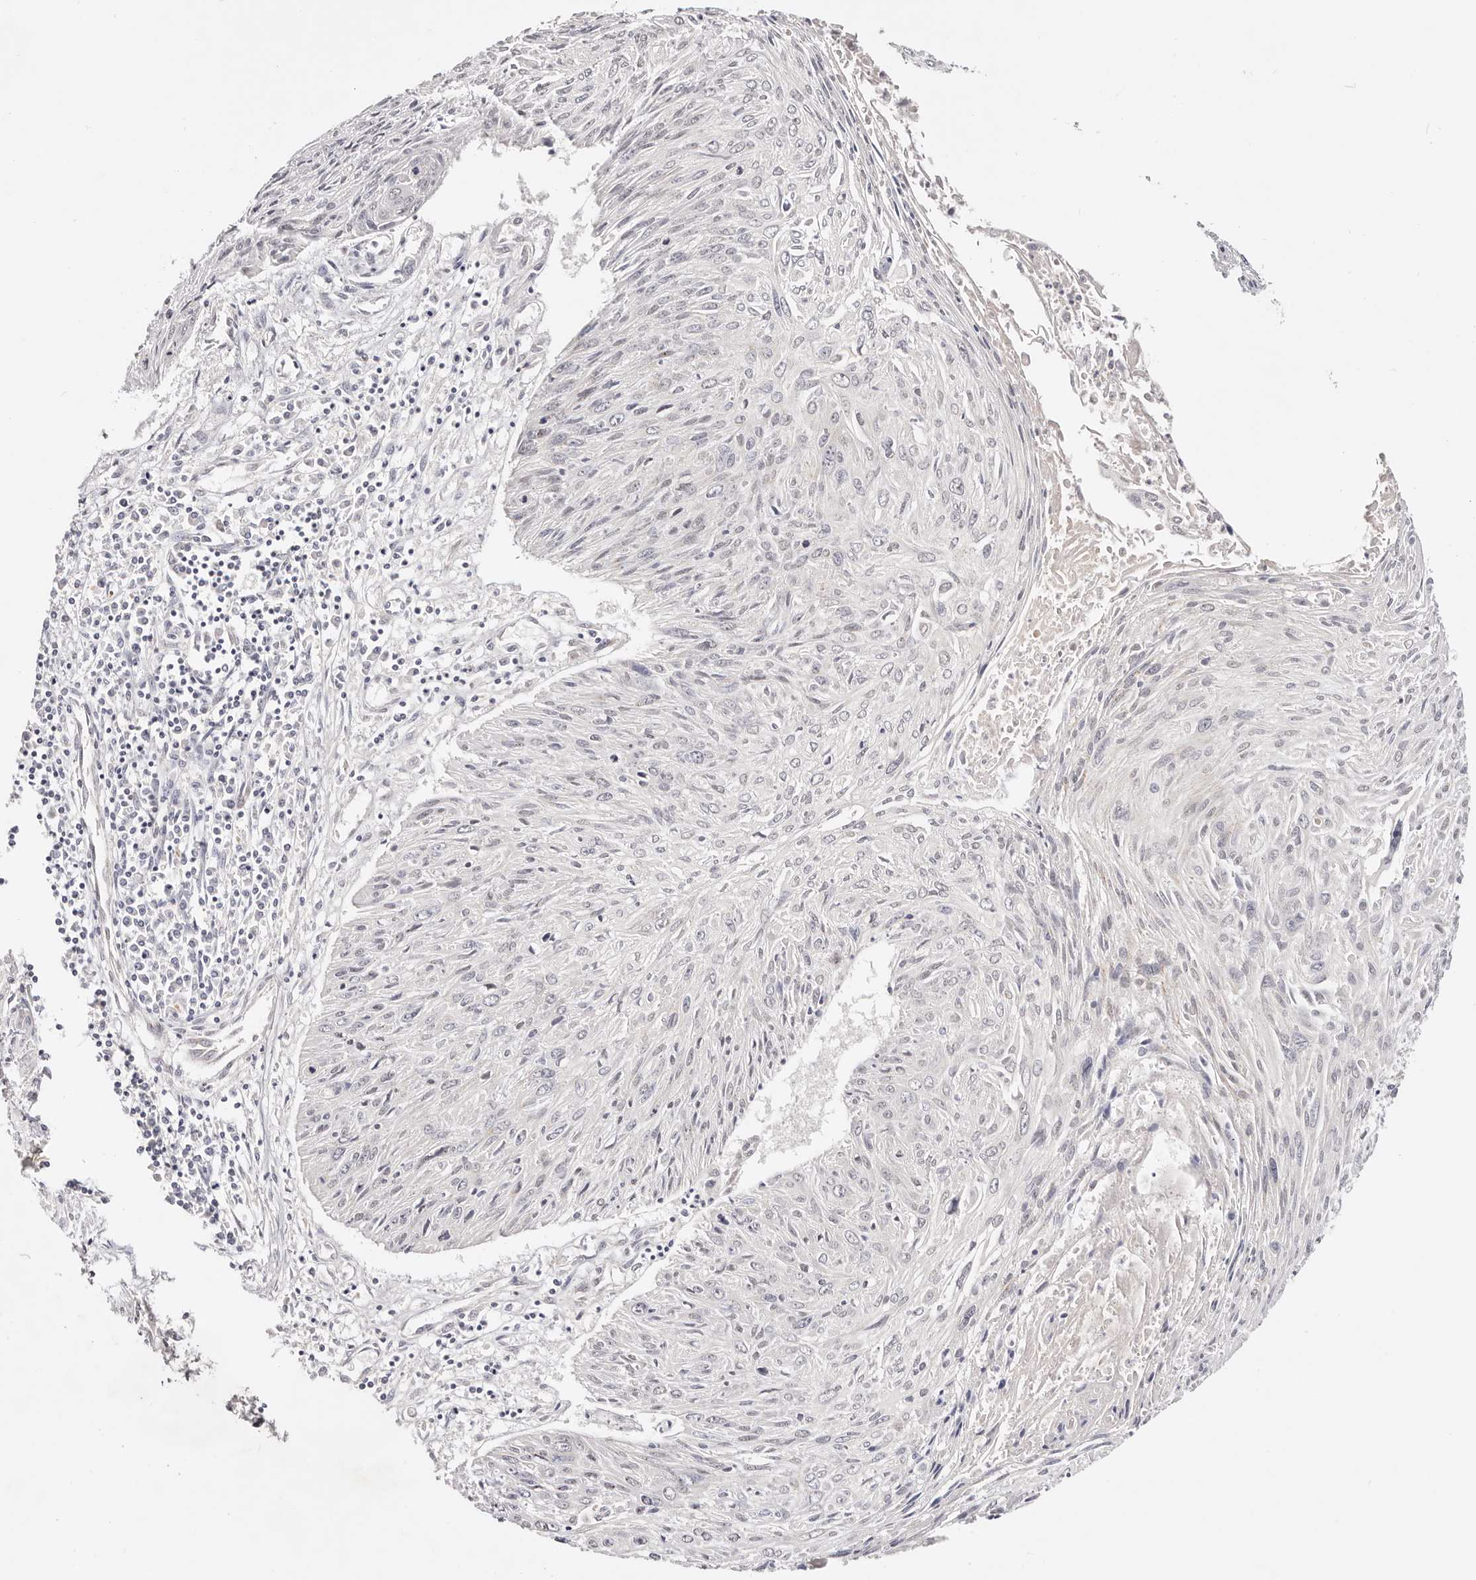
{"staining": {"intensity": "negative", "quantity": "none", "location": "none"}, "tissue": "cervical cancer", "cell_type": "Tumor cells", "image_type": "cancer", "snomed": [{"axis": "morphology", "description": "Squamous cell carcinoma, NOS"}, {"axis": "topography", "description": "Cervix"}], "caption": "Immunohistochemistry photomicrograph of neoplastic tissue: cervical cancer (squamous cell carcinoma) stained with DAB (3,3'-diaminobenzidine) reveals no significant protein positivity in tumor cells.", "gene": "VIPAS39", "patient": {"sex": "female", "age": 51}}